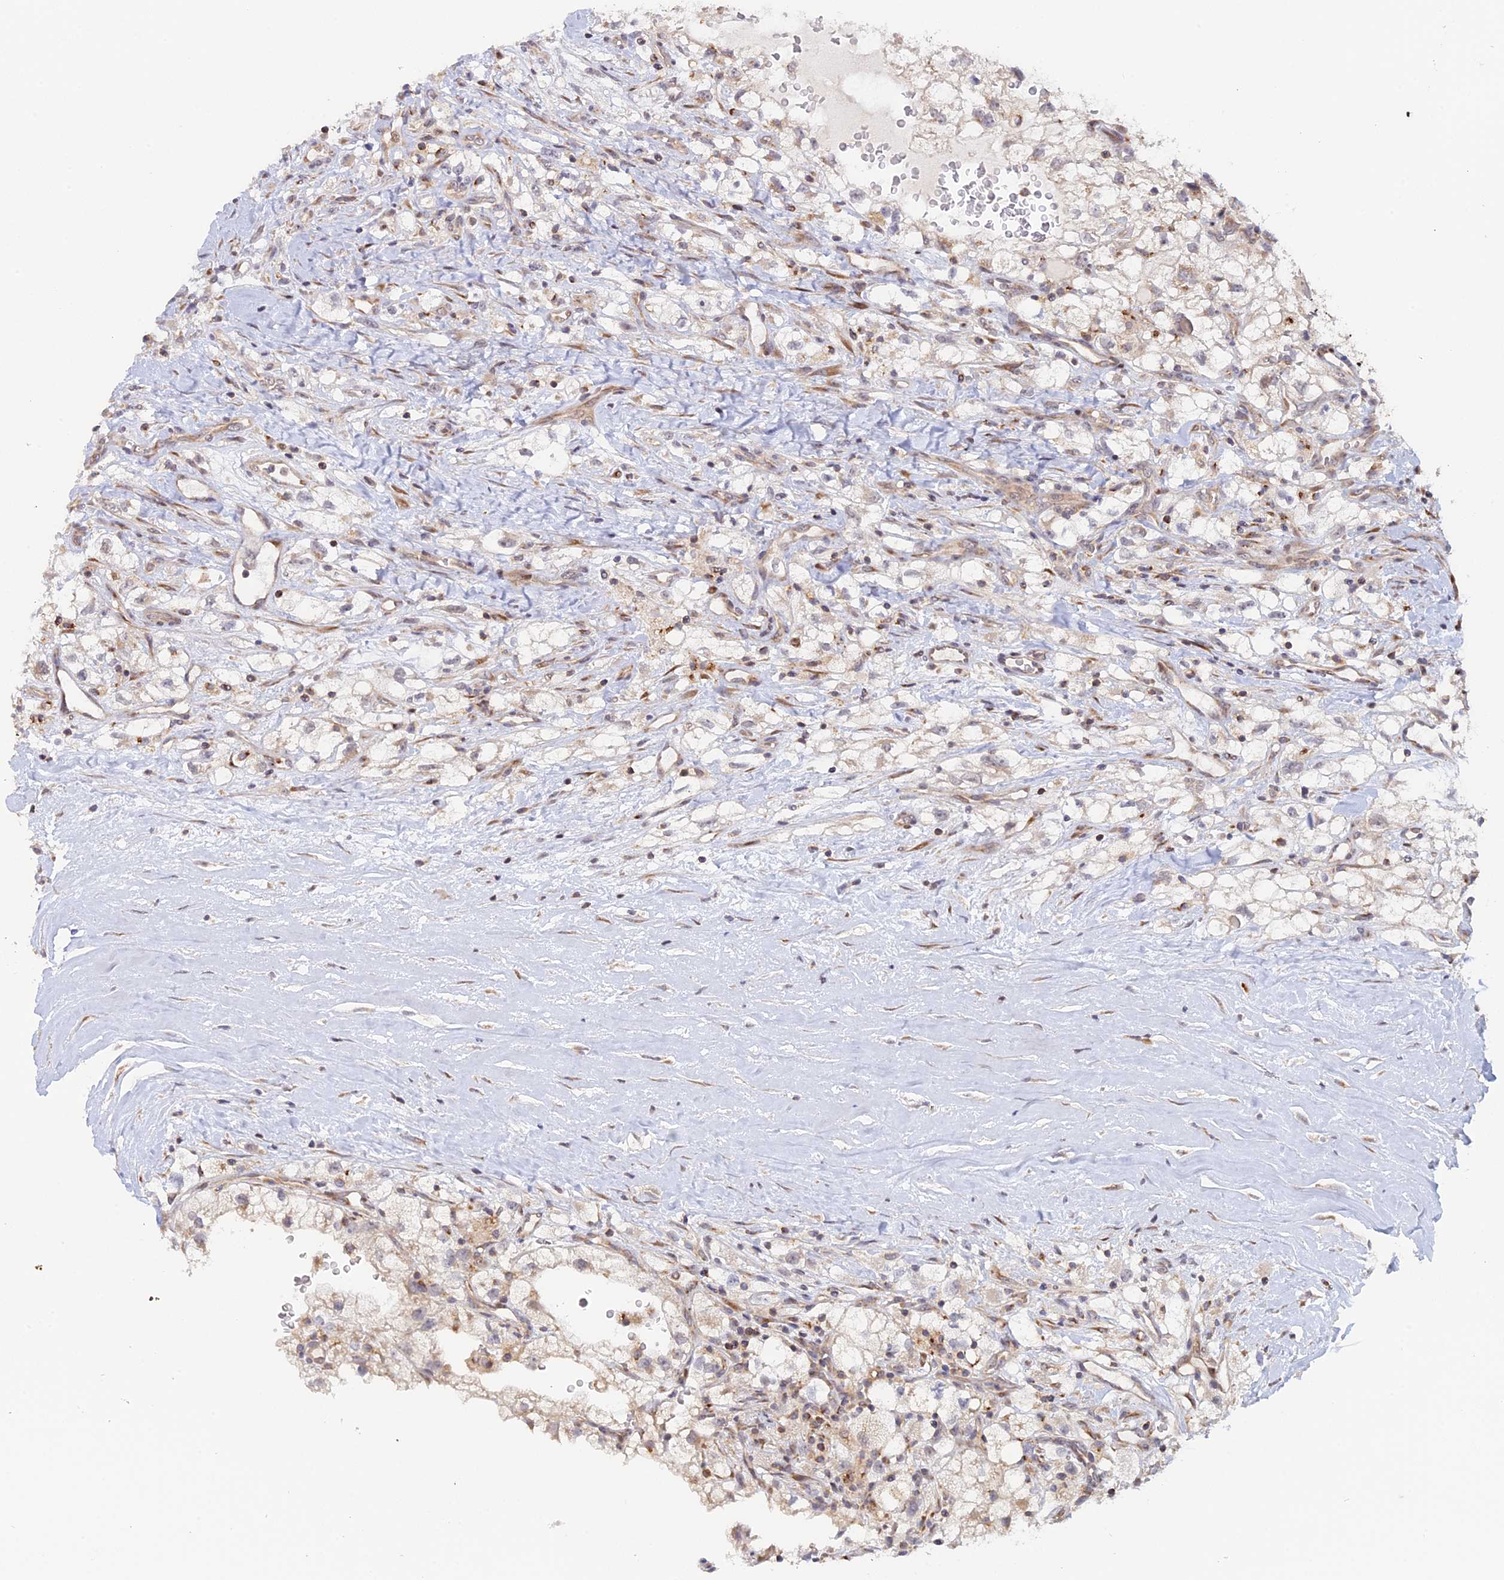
{"staining": {"intensity": "negative", "quantity": "none", "location": "none"}, "tissue": "renal cancer", "cell_type": "Tumor cells", "image_type": "cancer", "snomed": [{"axis": "morphology", "description": "Adenocarcinoma, NOS"}, {"axis": "topography", "description": "Kidney"}], "caption": "IHC of human renal cancer demonstrates no expression in tumor cells.", "gene": "GSKIP", "patient": {"sex": "male", "age": 59}}